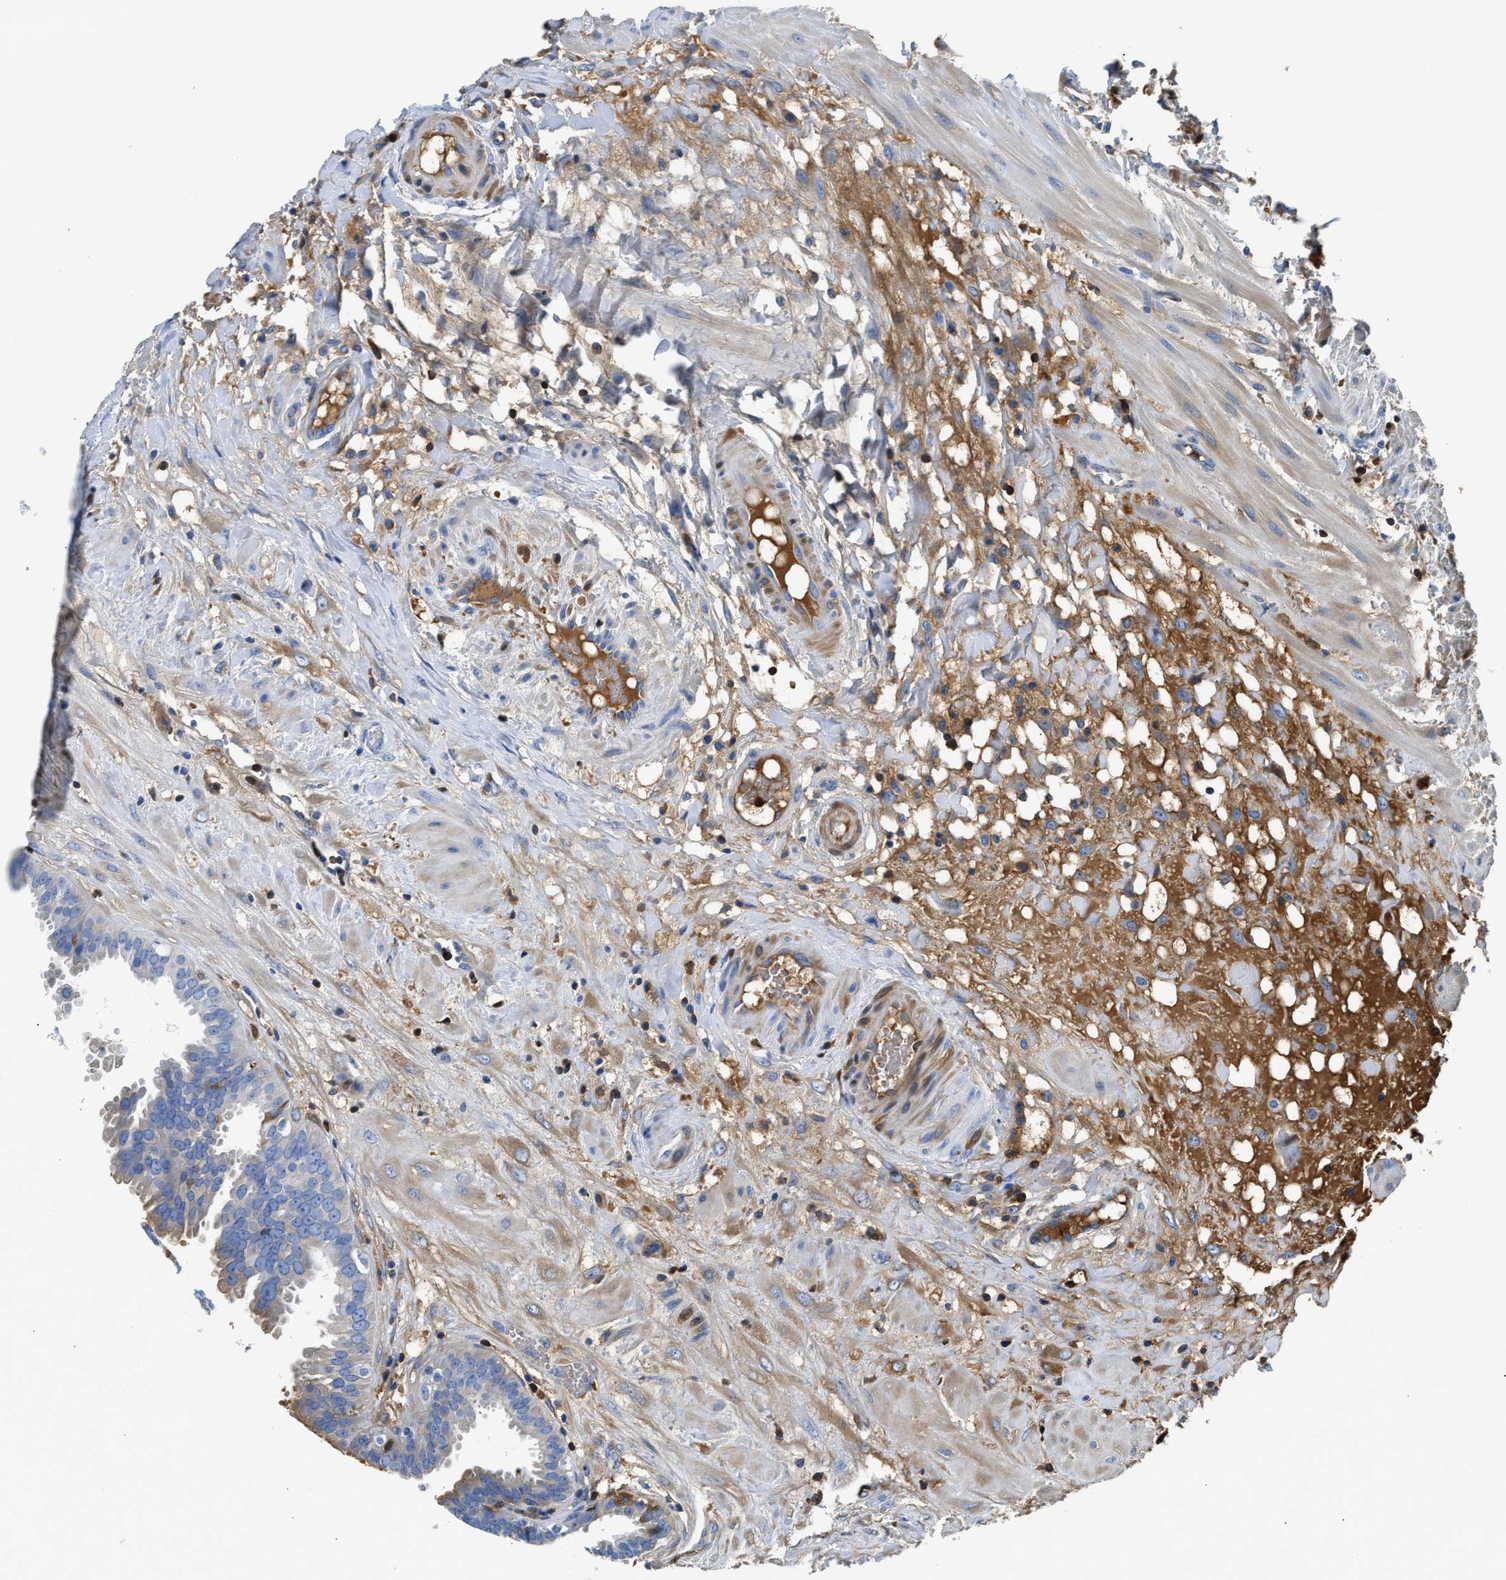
{"staining": {"intensity": "negative", "quantity": "none", "location": "none"}, "tissue": "seminal vesicle", "cell_type": "Glandular cells", "image_type": "normal", "snomed": [{"axis": "morphology", "description": "Normal tissue, NOS"}, {"axis": "morphology", "description": "Adenocarcinoma, High grade"}, {"axis": "topography", "description": "Prostate"}, {"axis": "topography", "description": "Seminal veicle"}], "caption": "Photomicrograph shows no significant protein staining in glandular cells of normal seminal vesicle. Nuclei are stained in blue.", "gene": "GC", "patient": {"sex": "male", "age": 55}}